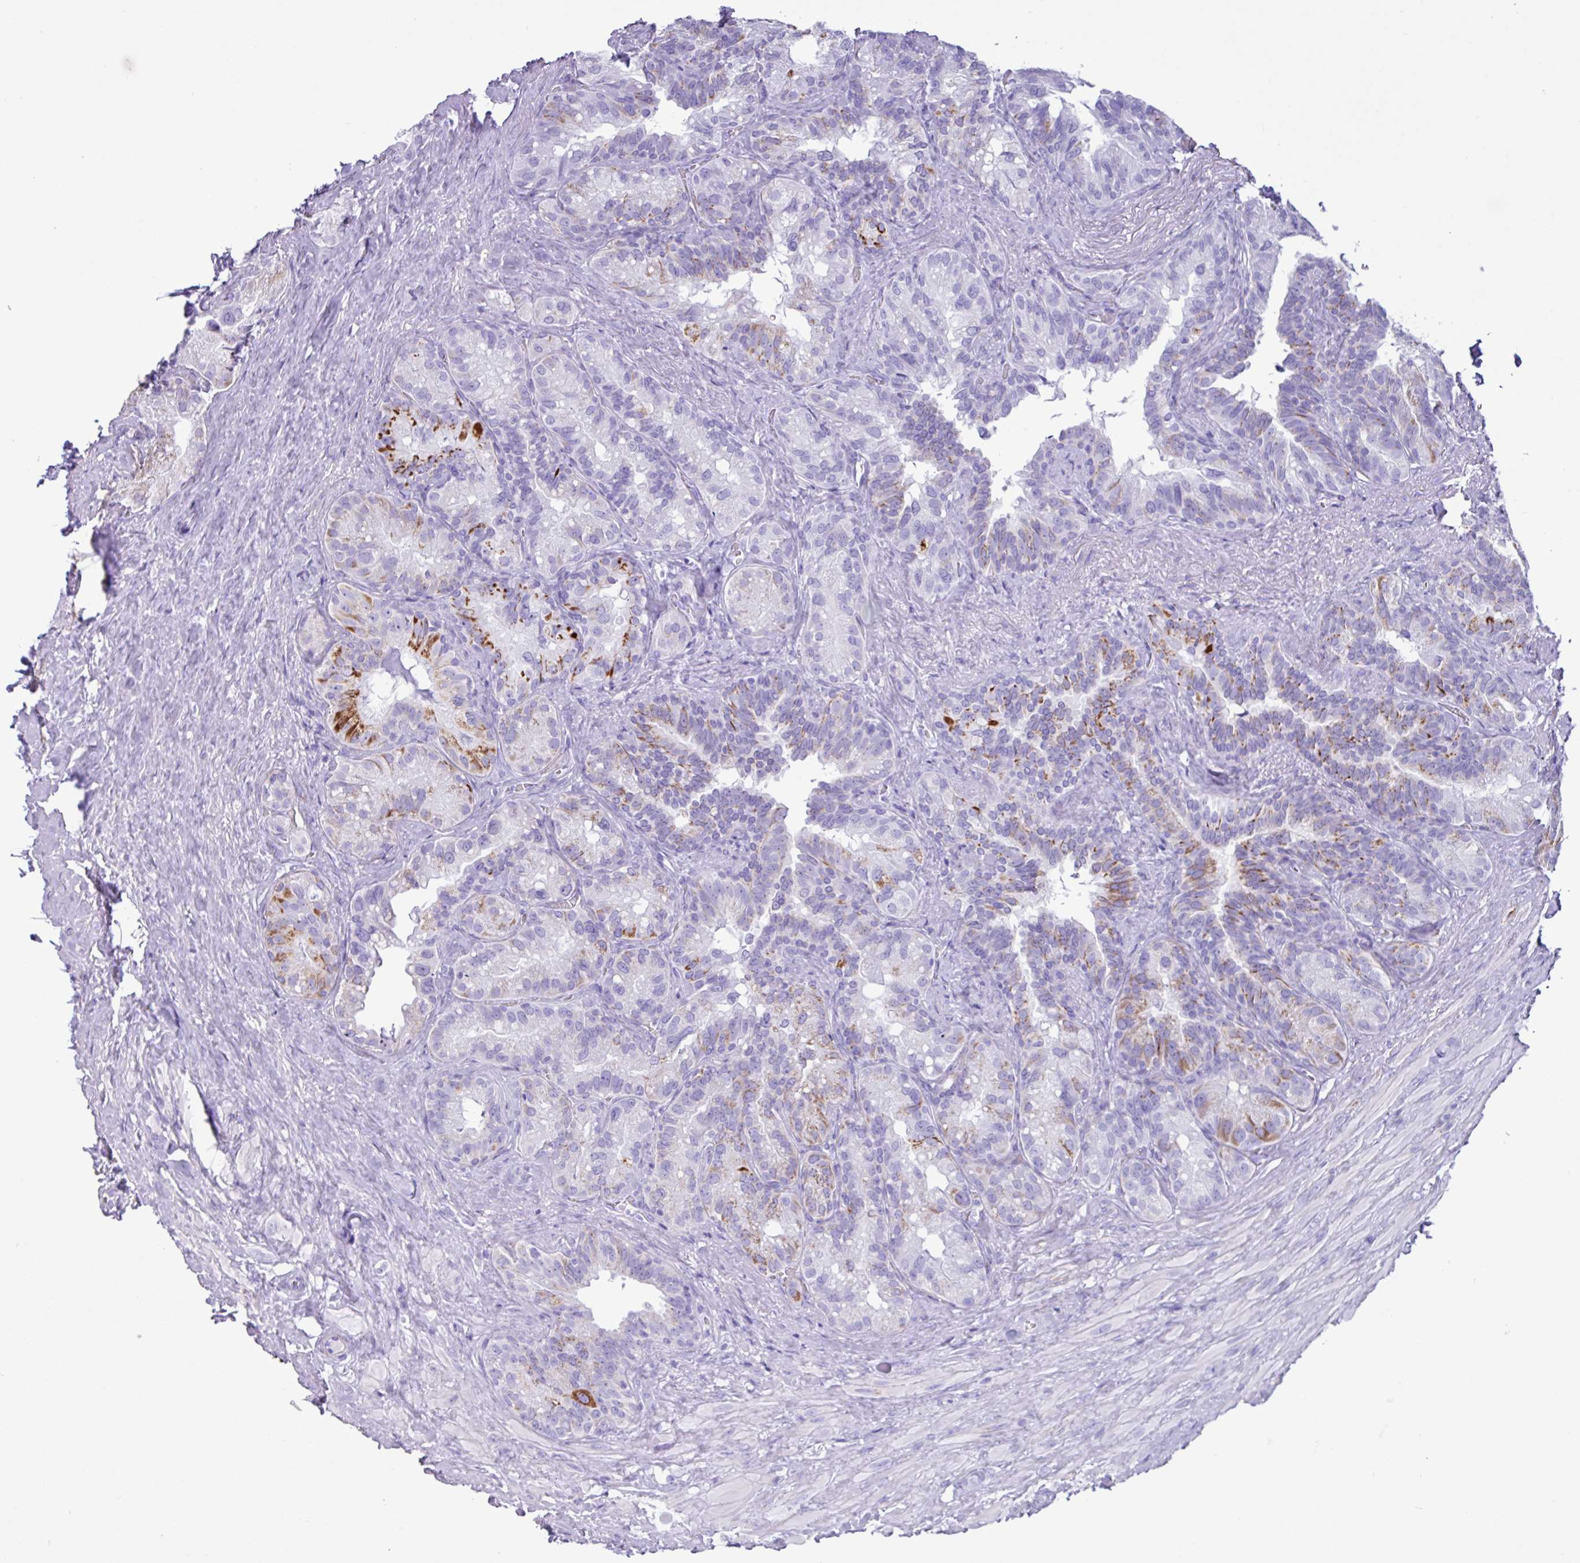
{"staining": {"intensity": "strong", "quantity": "<25%", "location": "cytoplasmic/membranous"}, "tissue": "seminal vesicle", "cell_type": "Glandular cells", "image_type": "normal", "snomed": [{"axis": "morphology", "description": "Normal tissue, NOS"}, {"axis": "topography", "description": "Seminal veicle"}], "caption": "Strong cytoplasmic/membranous staining is identified in approximately <25% of glandular cells in benign seminal vesicle.", "gene": "CKMT2", "patient": {"sex": "male", "age": 60}}